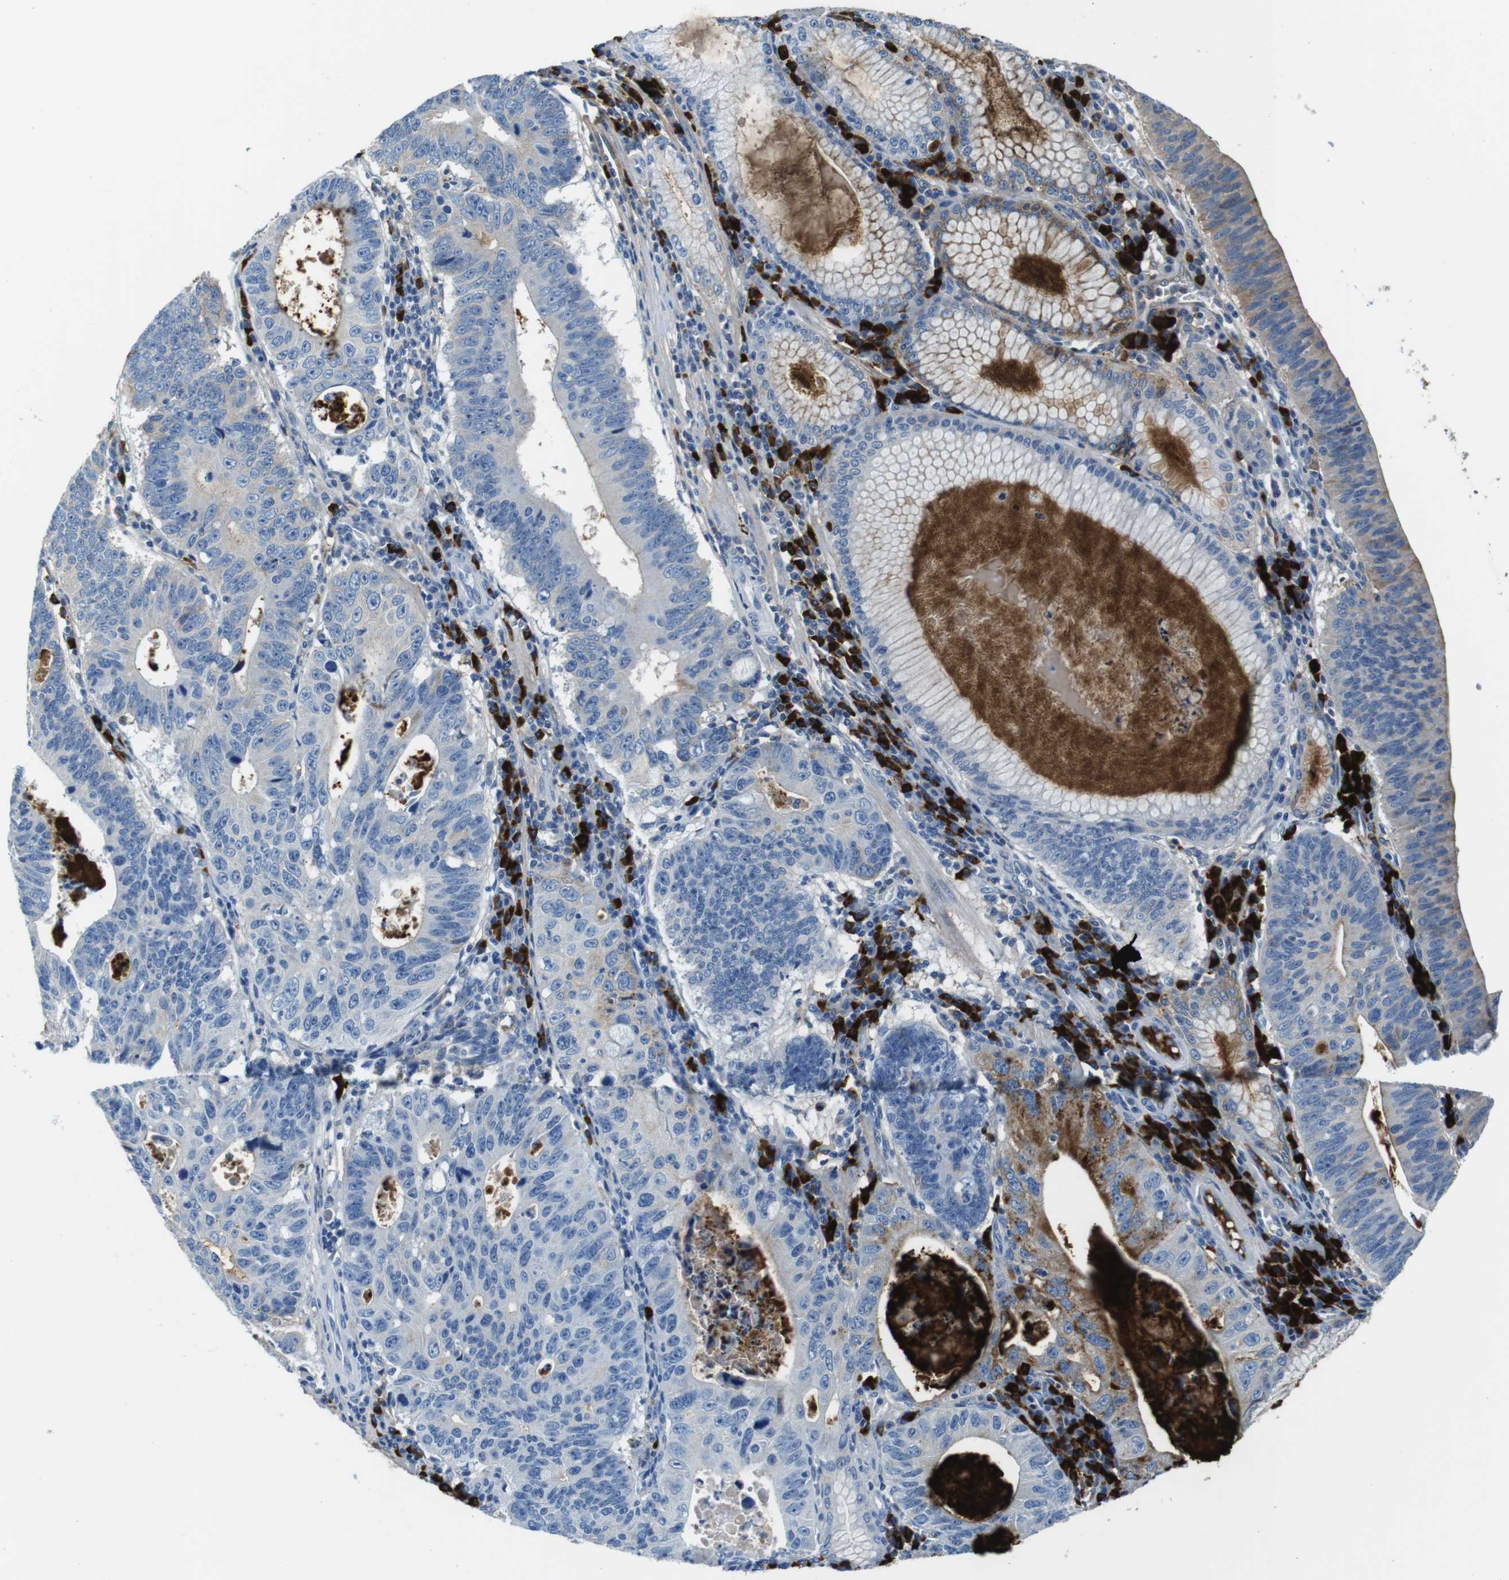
{"staining": {"intensity": "weak", "quantity": "<25%", "location": "cytoplasmic/membranous"}, "tissue": "stomach cancer", "cell_type": "Tumor cells", "image_type": "cancer", "snomed": [{"axis": "morphology", "description": "Adenocarcinoma, NOS"}, {"axis": "topography", "description": "Stomach"}], "caption": "IHC image of neoplastic tissue: human stomach adenocarcinoma stained with DAB (3,3'-diaminobenzidine) displays no significant protein staining in tumor cells.", "gene": "IGKC", "patient": {"sex": "male", "age": 59}}